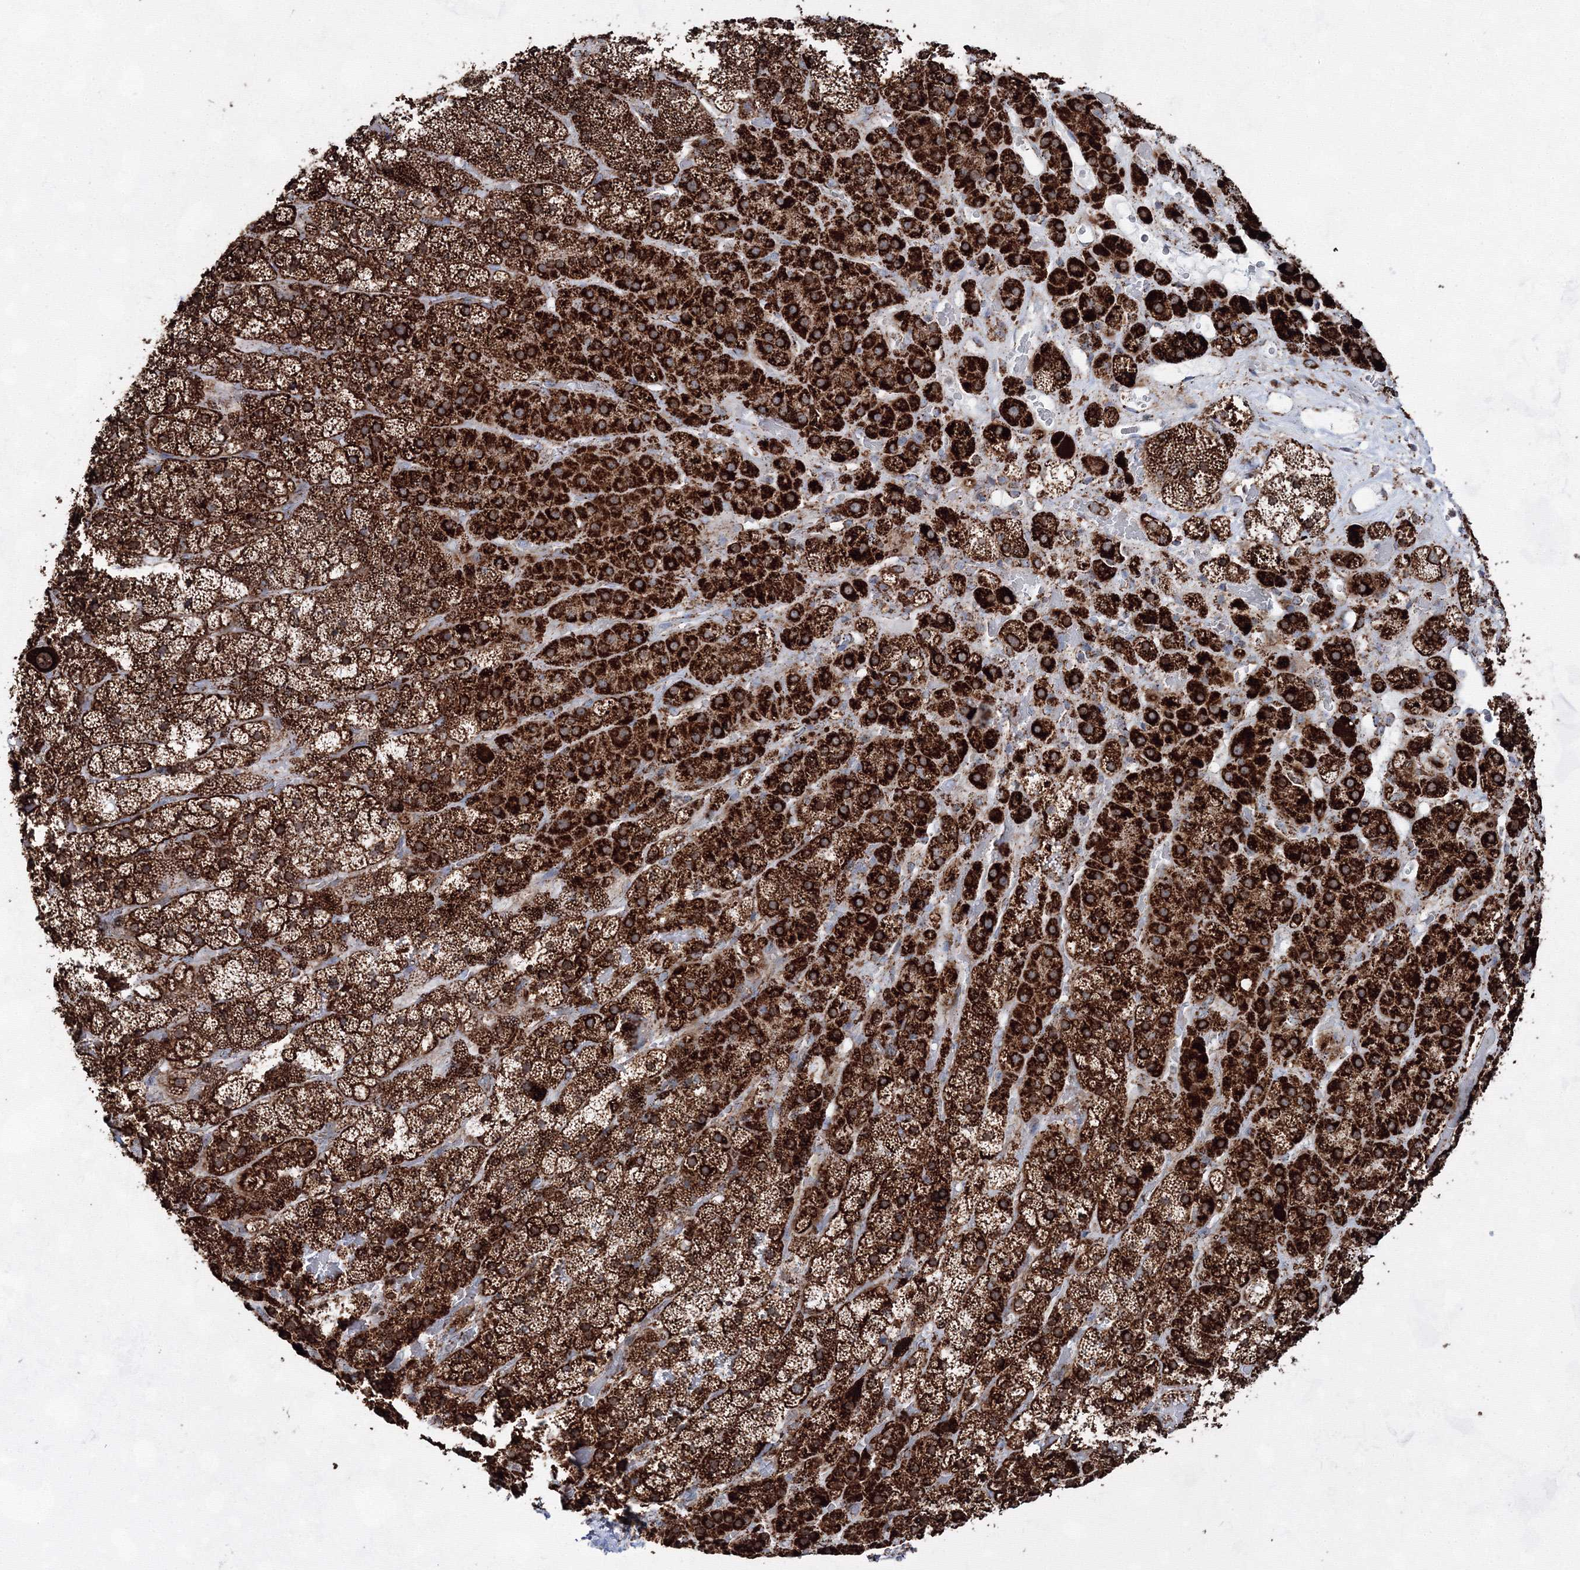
{"staining": {"intensity": "strong", "quantity": ">75%", "location": "cytoplasmic/membranous"}, "tissue": "adrenal gland", "cell_type": "Glandular cells", "image_type": "normal", "snomed": [{"axis": "morphology", "description": "Normal tissue, NOS"}, {"axis": "topography", "description": "Adrenal gland"}], "caption": "Immunohistochemistry (IHC) image of unremarkable adrenal gland: adrenal gland stained using IHC reveals high levels of strong protein expression localized specifically in the cytoplasmic/membranous of glandular cells, appearing as a cytoplasmic/membranous brown color.", "gene": "HADHB", "patient": {"sex": "male", "age": 57}}